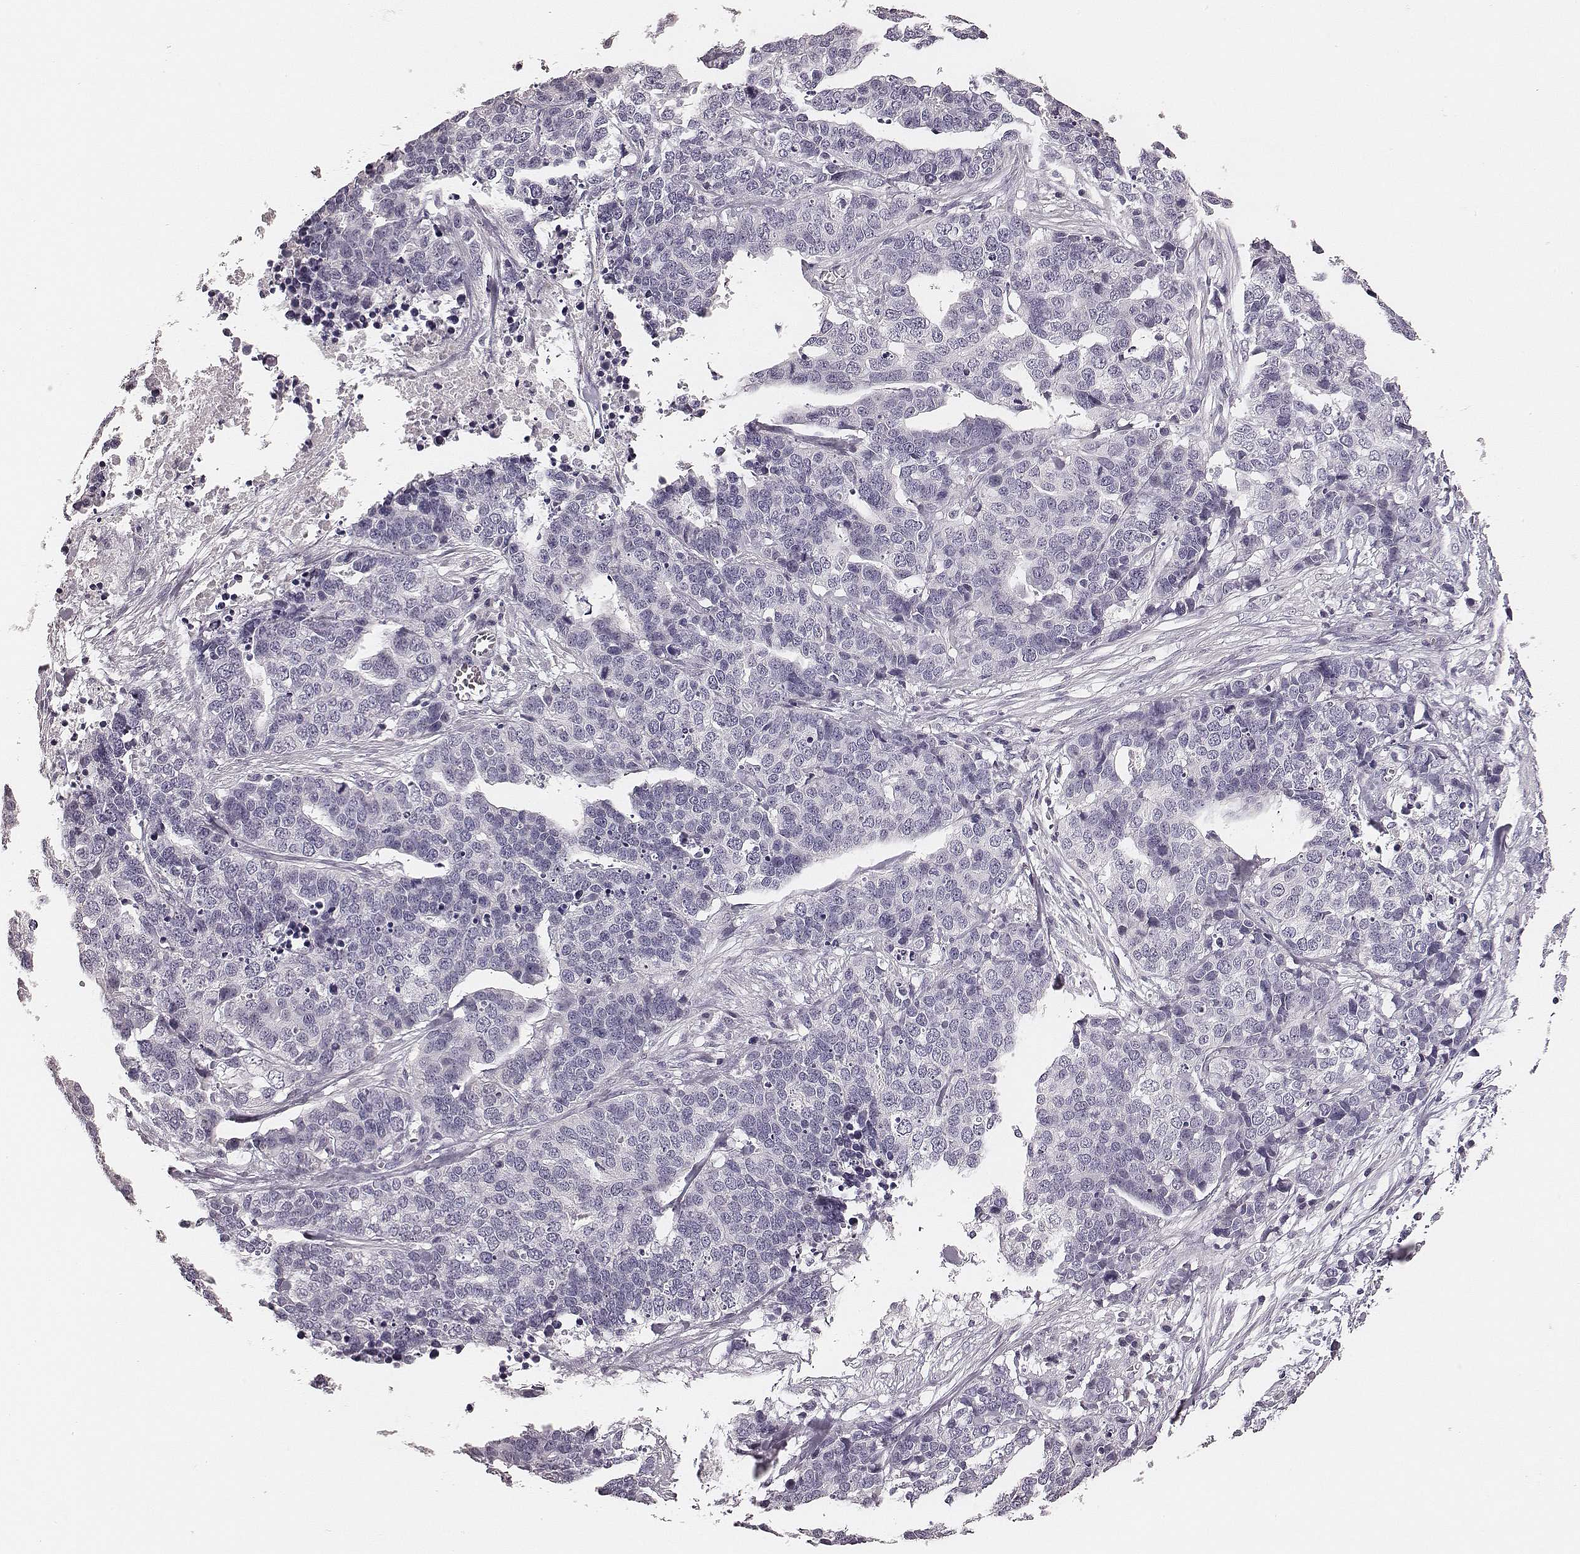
{"staining": {"intensity": "negative", "quantity": "none", "location": "none"}, "tissue": "ovarian cancer", "cell_type": "Tumor cells", "image_type": "cancer", "snomed": [{"axis": "morphology", "description": "Carcinoma, endometroid"}, {"axis": "topography", "description": "Ovary"}], "caption": "High magnification brightfield microscopy of ovarian cancer stained with DAB (3,3'-diaminobenzidine) (brown) and counterstained with hematoxylin (blue): tumor cells show no significant expression.", "gene": "CSHL1", "patient": {"sex": "female", "age": 65}}